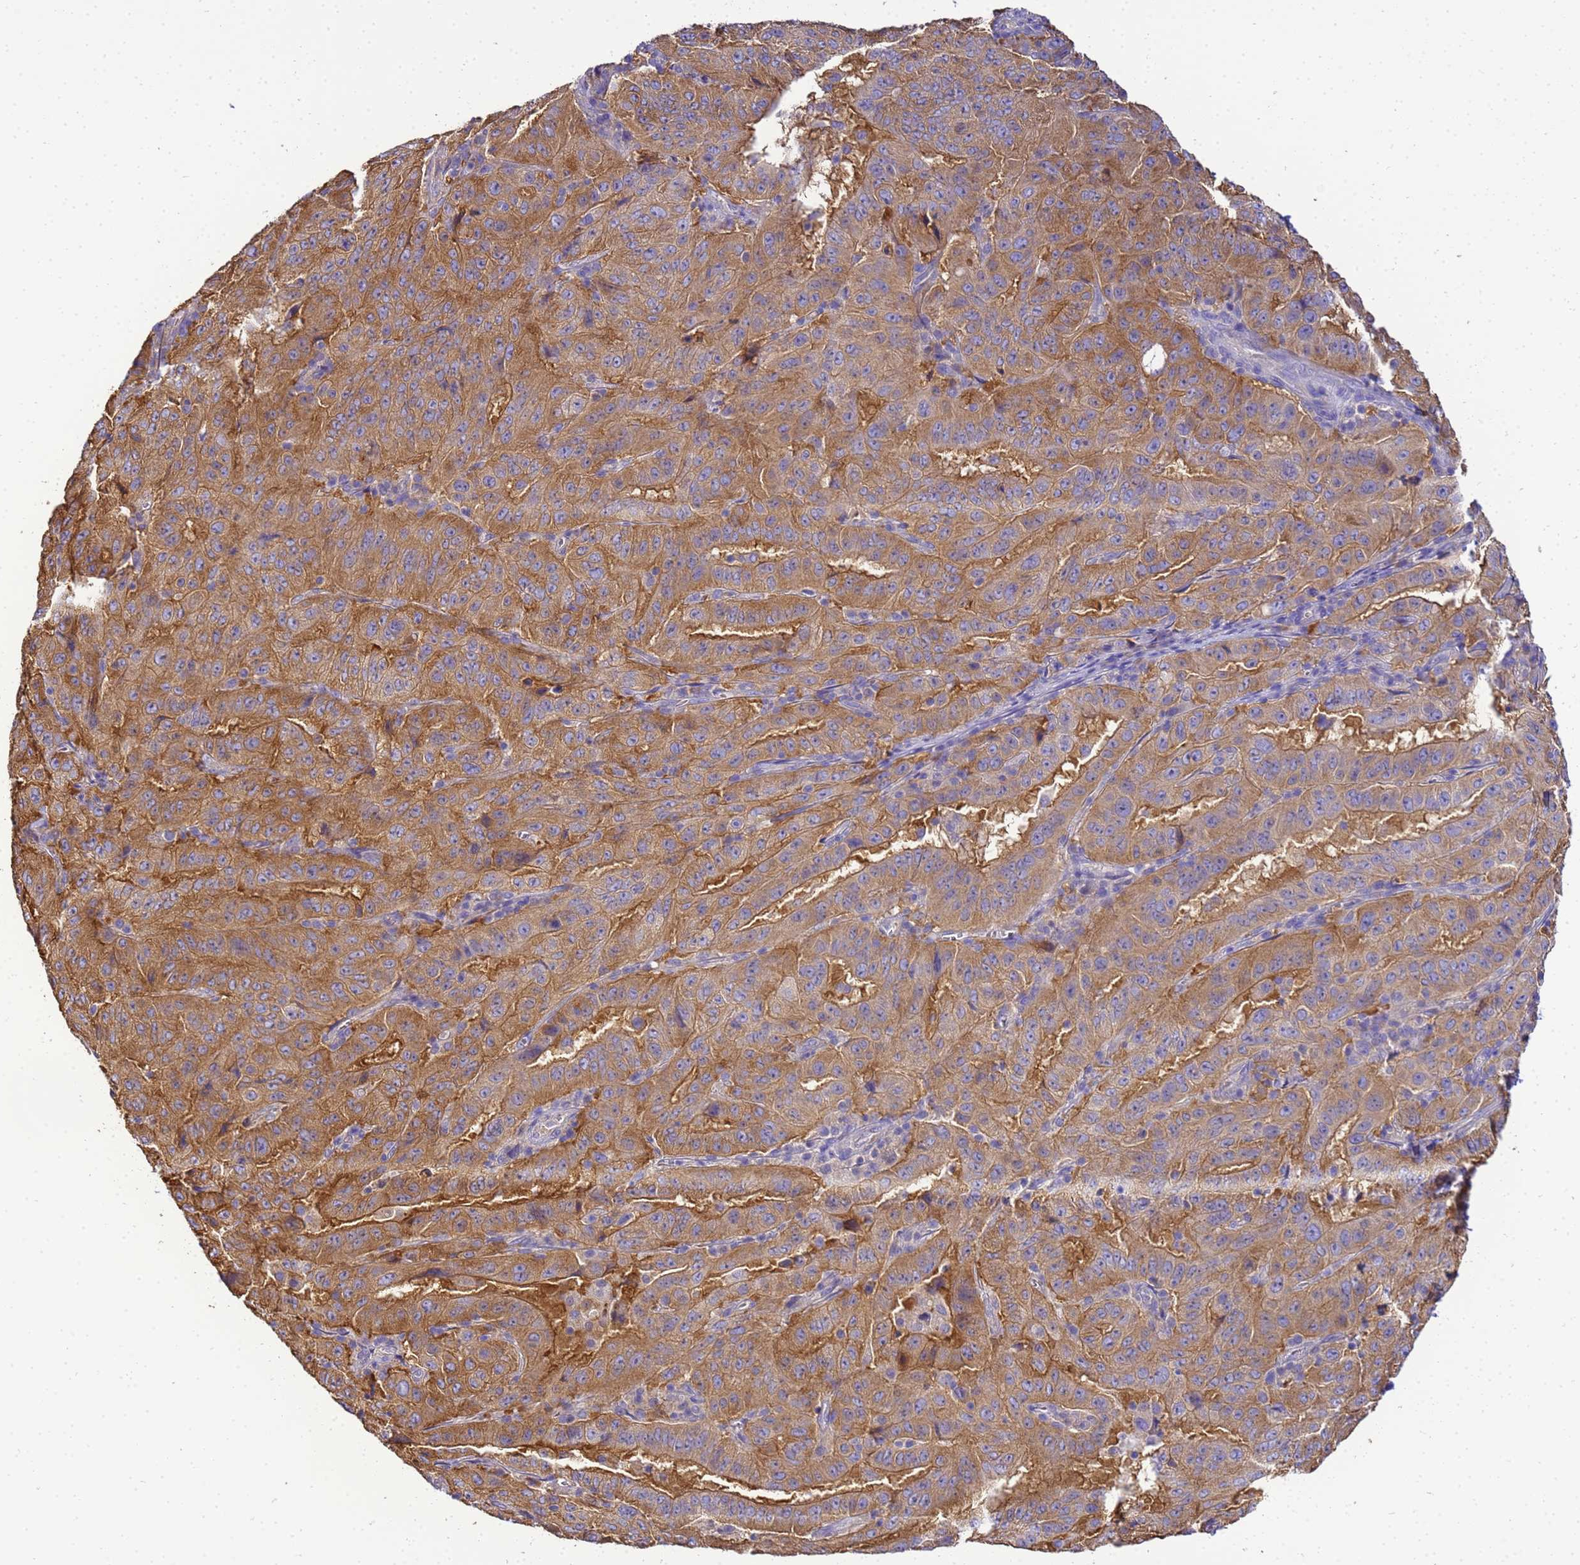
{"staining": {"intensity": "moderate", "quantity": ">75%", "location": "cytoplasmic/membranous"}, "tissue": "pancreatic cancer", "cell_type": "Tumor cells", "image_type": "cancer", "snomed": [{"axis": "morphology", "description": "Adenocarcinoma, NOS"}, {"axis": "topography", "description": "Pancreas"}], "caption": "A photomicrograph of human pancreatic cancer (adenocarcinoma) stained for a protein exhibits moderate cytoplasmic/membranous brown staining in tumor cells.", "gene": "NARS1", "patient": {"sex": "male", "age": 63}}